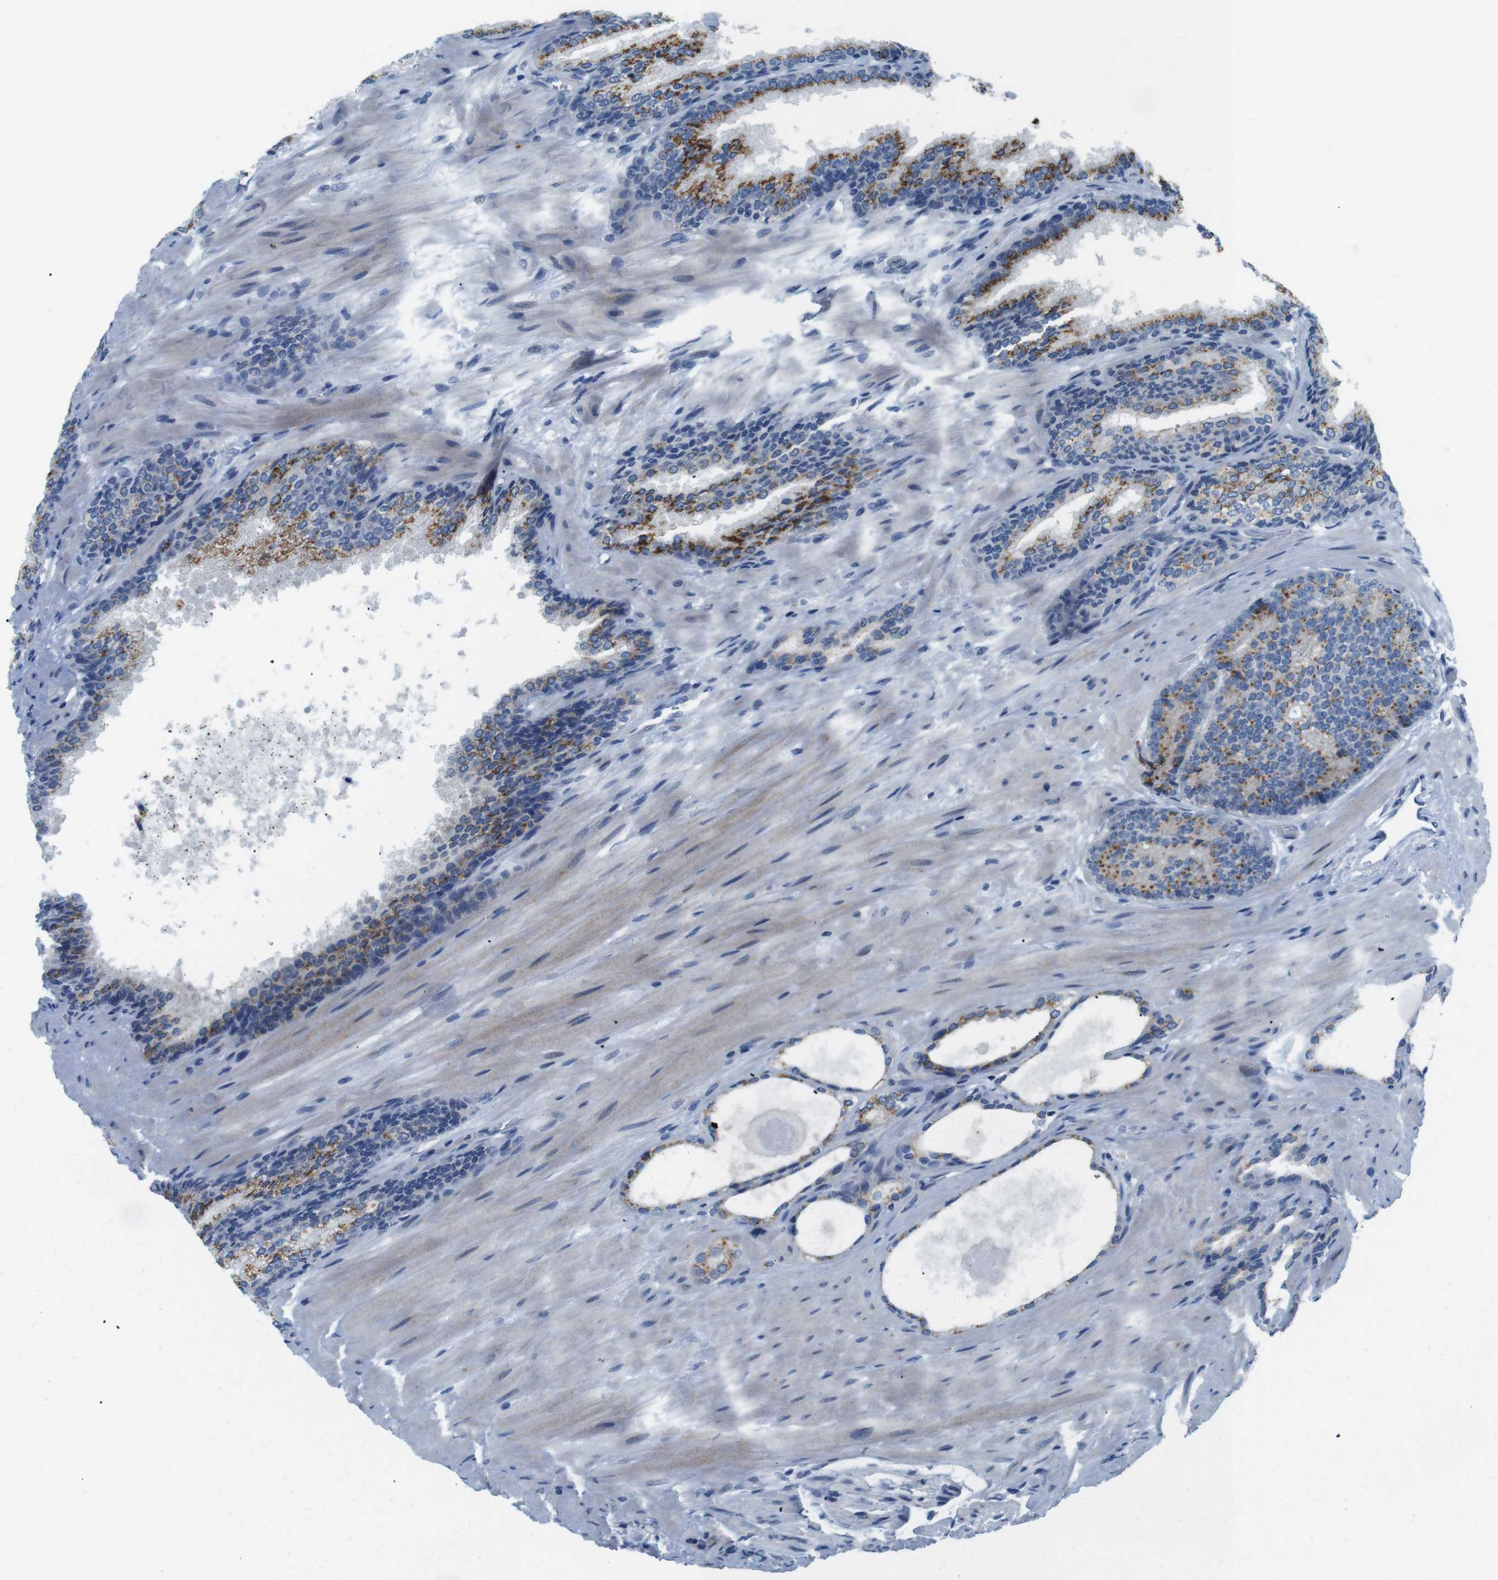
{"staining": {"intensity": "moderate", "quantity": ">75%", "location": "cytoplasmic/membranous"}, "tissue": "prostate cancer", "cell_type": "Tumor cells", "image_type": "cancer", "snomed": [{"axis": "morphology", "description": "Adenocarcinoma, High grade"}, {"axis": "topography", "description": "Prostate"}], "caption": "This image shows IHC staining of human prostate high-grade adenocarcinoma, with medium moderate cytoplasmic/membranous staining in about >75% of tumor cells.", "gene": "GOLGA2", "patient": {"sex": "male", "age": 61}}